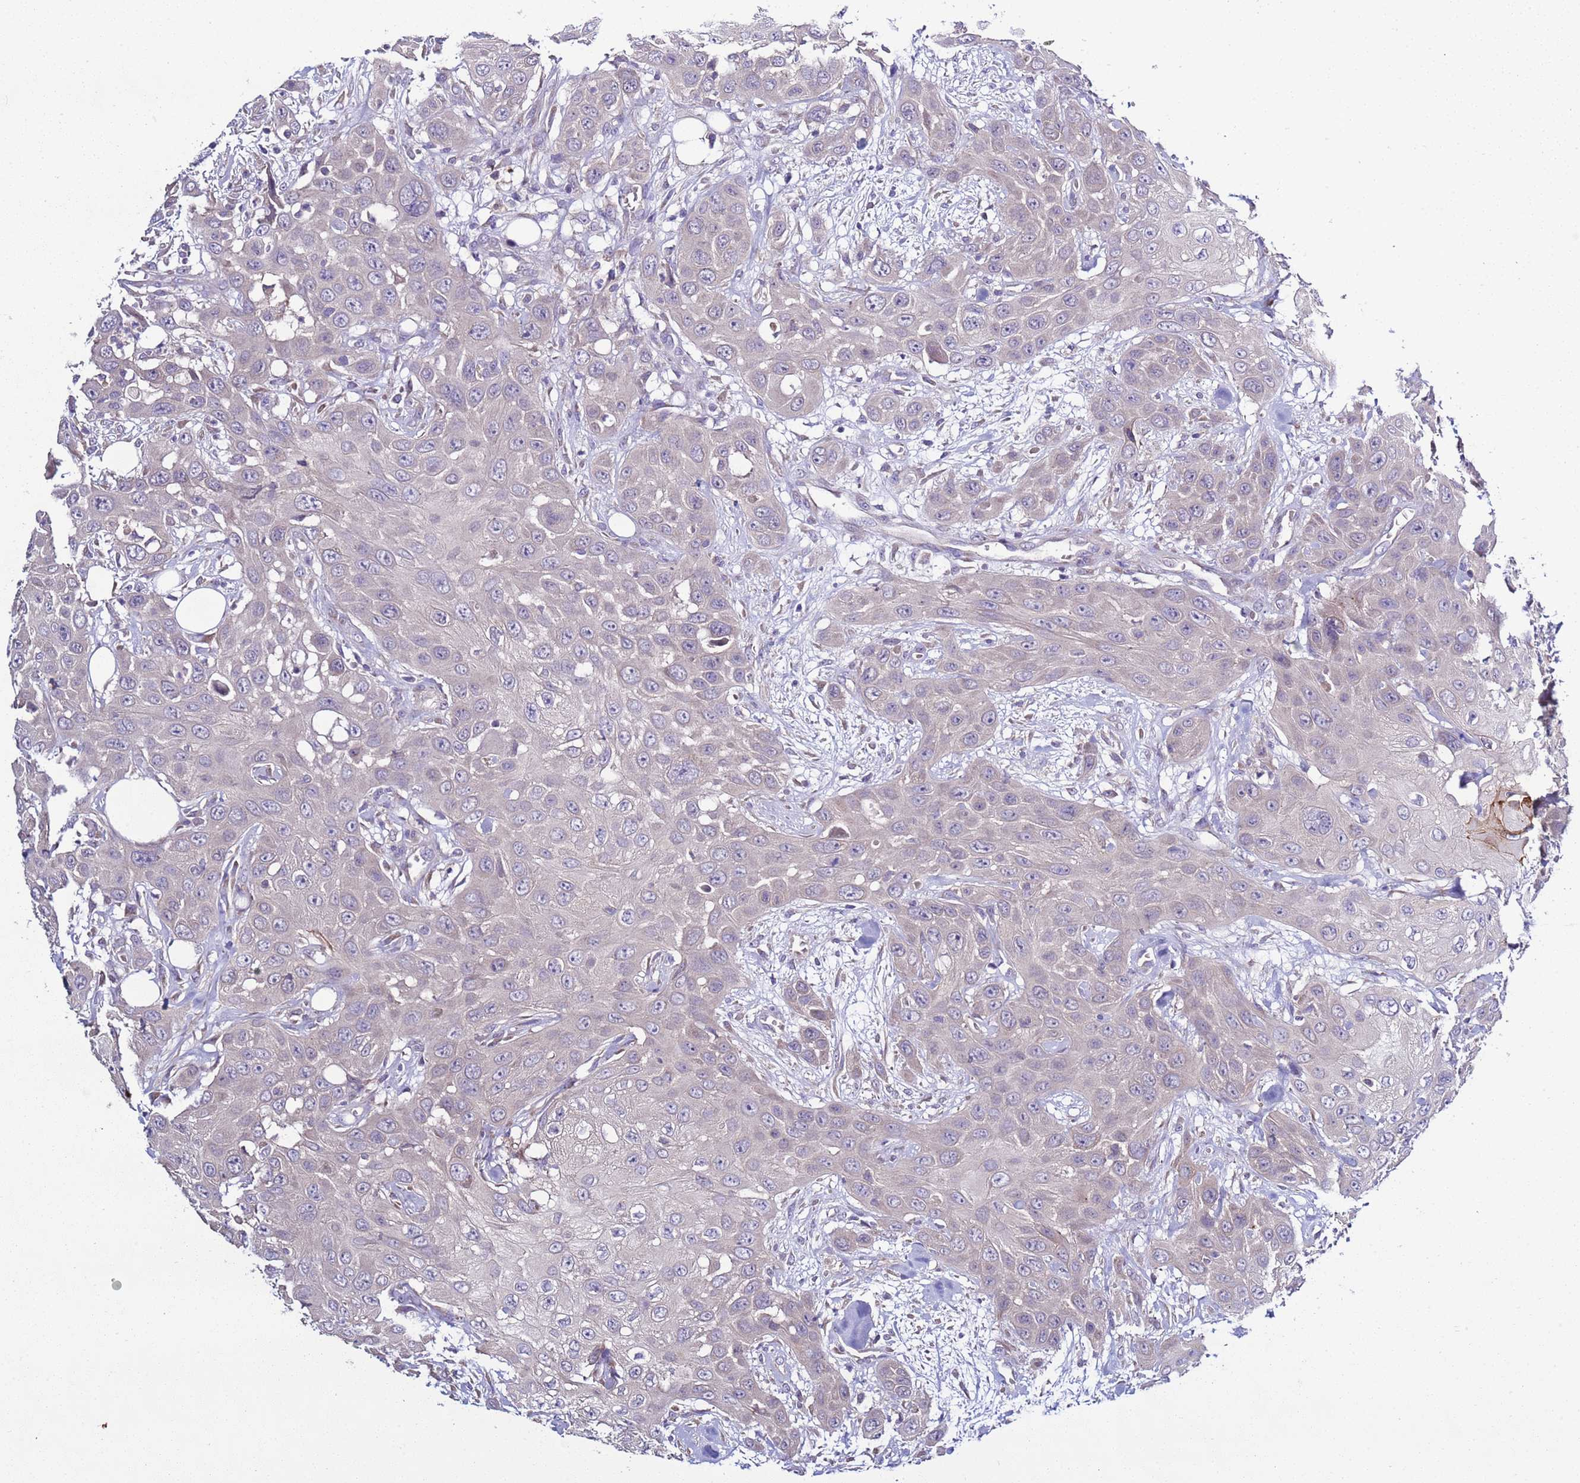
{"staining": {"intensity": "negative", "quantity": "none", "location": "none"}, "tissue": "head and neck cancer", "cell_type": "Tumor cells", "image_type": "cancer", "snomed": [{"axis": "morphology", "description": "Squamous cell carcinoma, NOS"}, {"axis": "topography", "description": "Head-Neck"}], "caption": "There is no significant positivity in tumor cells of head and neck cancer (squamous cell carcinoma). Brightfield microscopy of immunohistochemistry stained with DAB (3,3'-diaminobenzidine) (brown) and hematoxylin (blue), captured at high magnification.", "gene": "RABL2B", "patient": {"sex": "male", "age": 81}}